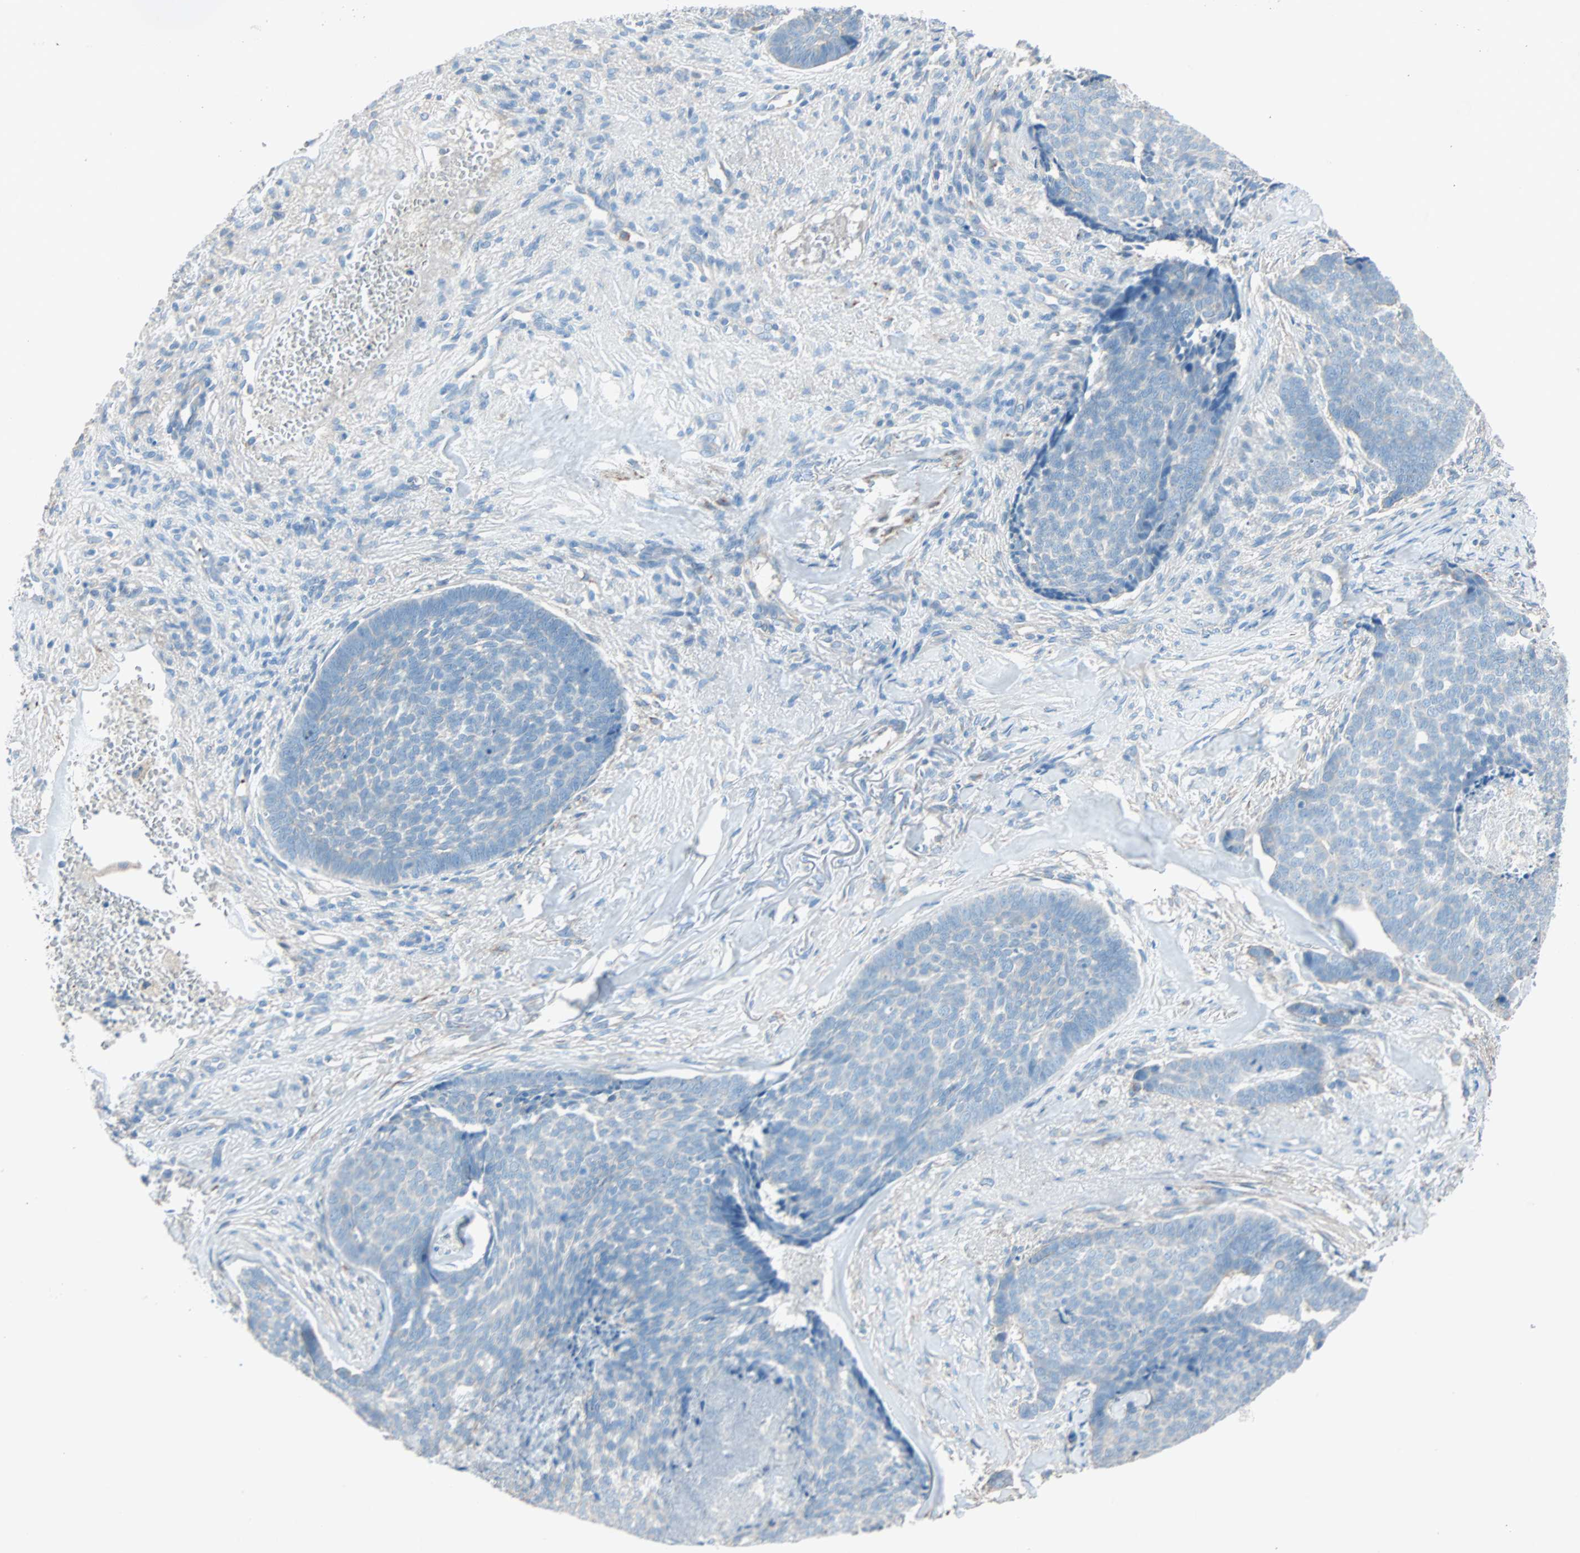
{"staining": {"intensity": "weak", "quantity": "25%-75%", "location": "cytoplasmic/membranous"}, "tissue": "skin cancer", "cell_type": "Tumor cells", "image_type": "cancer", "snomed": [{"axis": "morphology", "description": "Basal cell carcinoma"}, {"axis": "topography", "description": "Skin"}], "caption": "Immunohistochemistry (IHC) micrograph of basal cell carcinoma (skin) stained for a protein (brown), which reveals low levels of weak cytoplasmic/membranous staining in about 25%-75% of tumor cells.", "gene": "LY6G6F", "patient": {"sex": "male", "age": 84}}